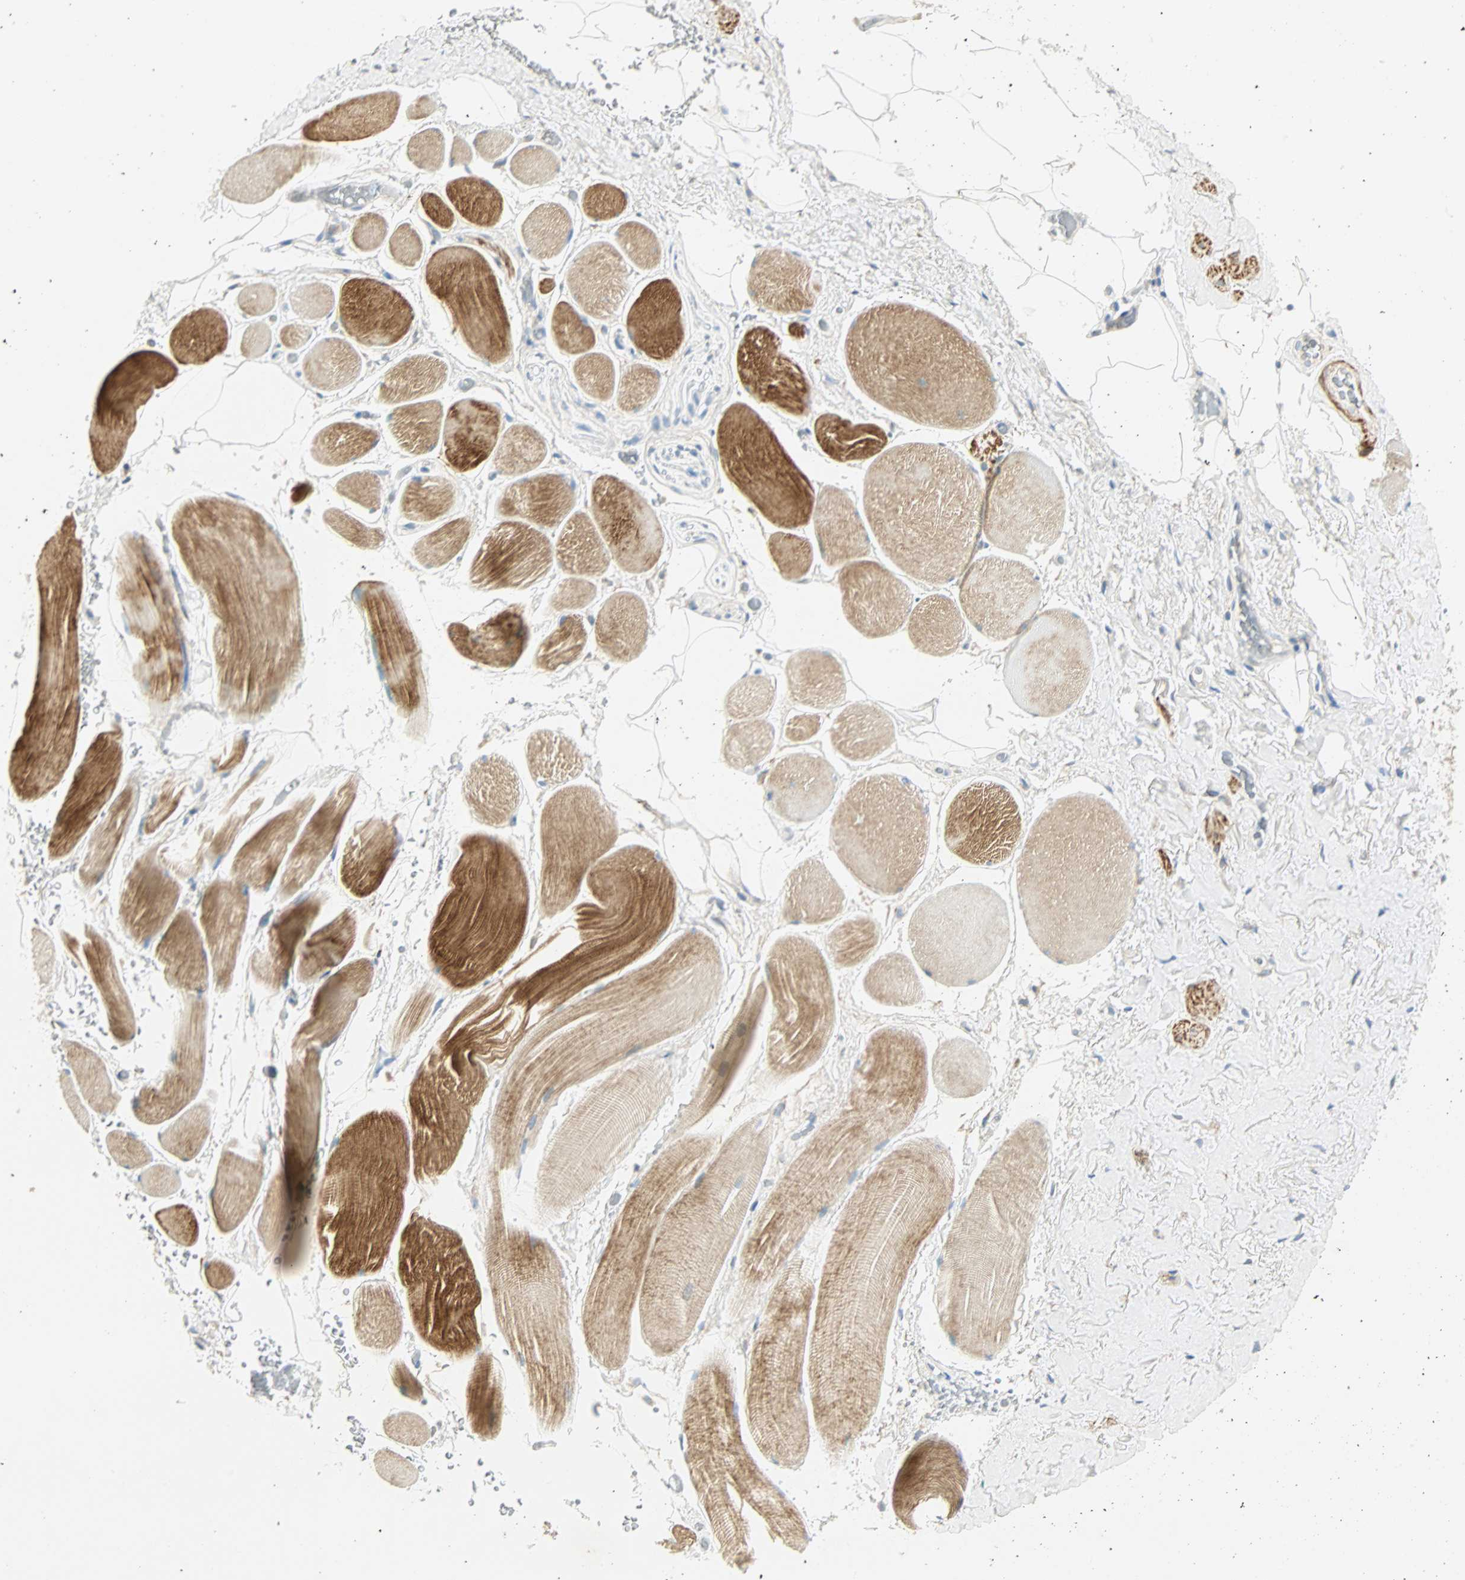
{"staining": {"intensity": "negative", "quantity": "none", "location": "none"}, "tissue": "adipose tissue", "cell_type": "Adipocytes", "image_type": "normal", "snomed": [{"axis": "morphology", "description": "Normal tissue, NOS"}, {"axis": "topography", "description": "Soft tissue"}, {"axis": "topography", "description": "Peripheral nerve tissue"}], "caption": "IHC of benign human adipose tissue reveals no staining in adipocytes.", "gene": "FMNL1", "patient": {"sex": "female", "age": 71}}